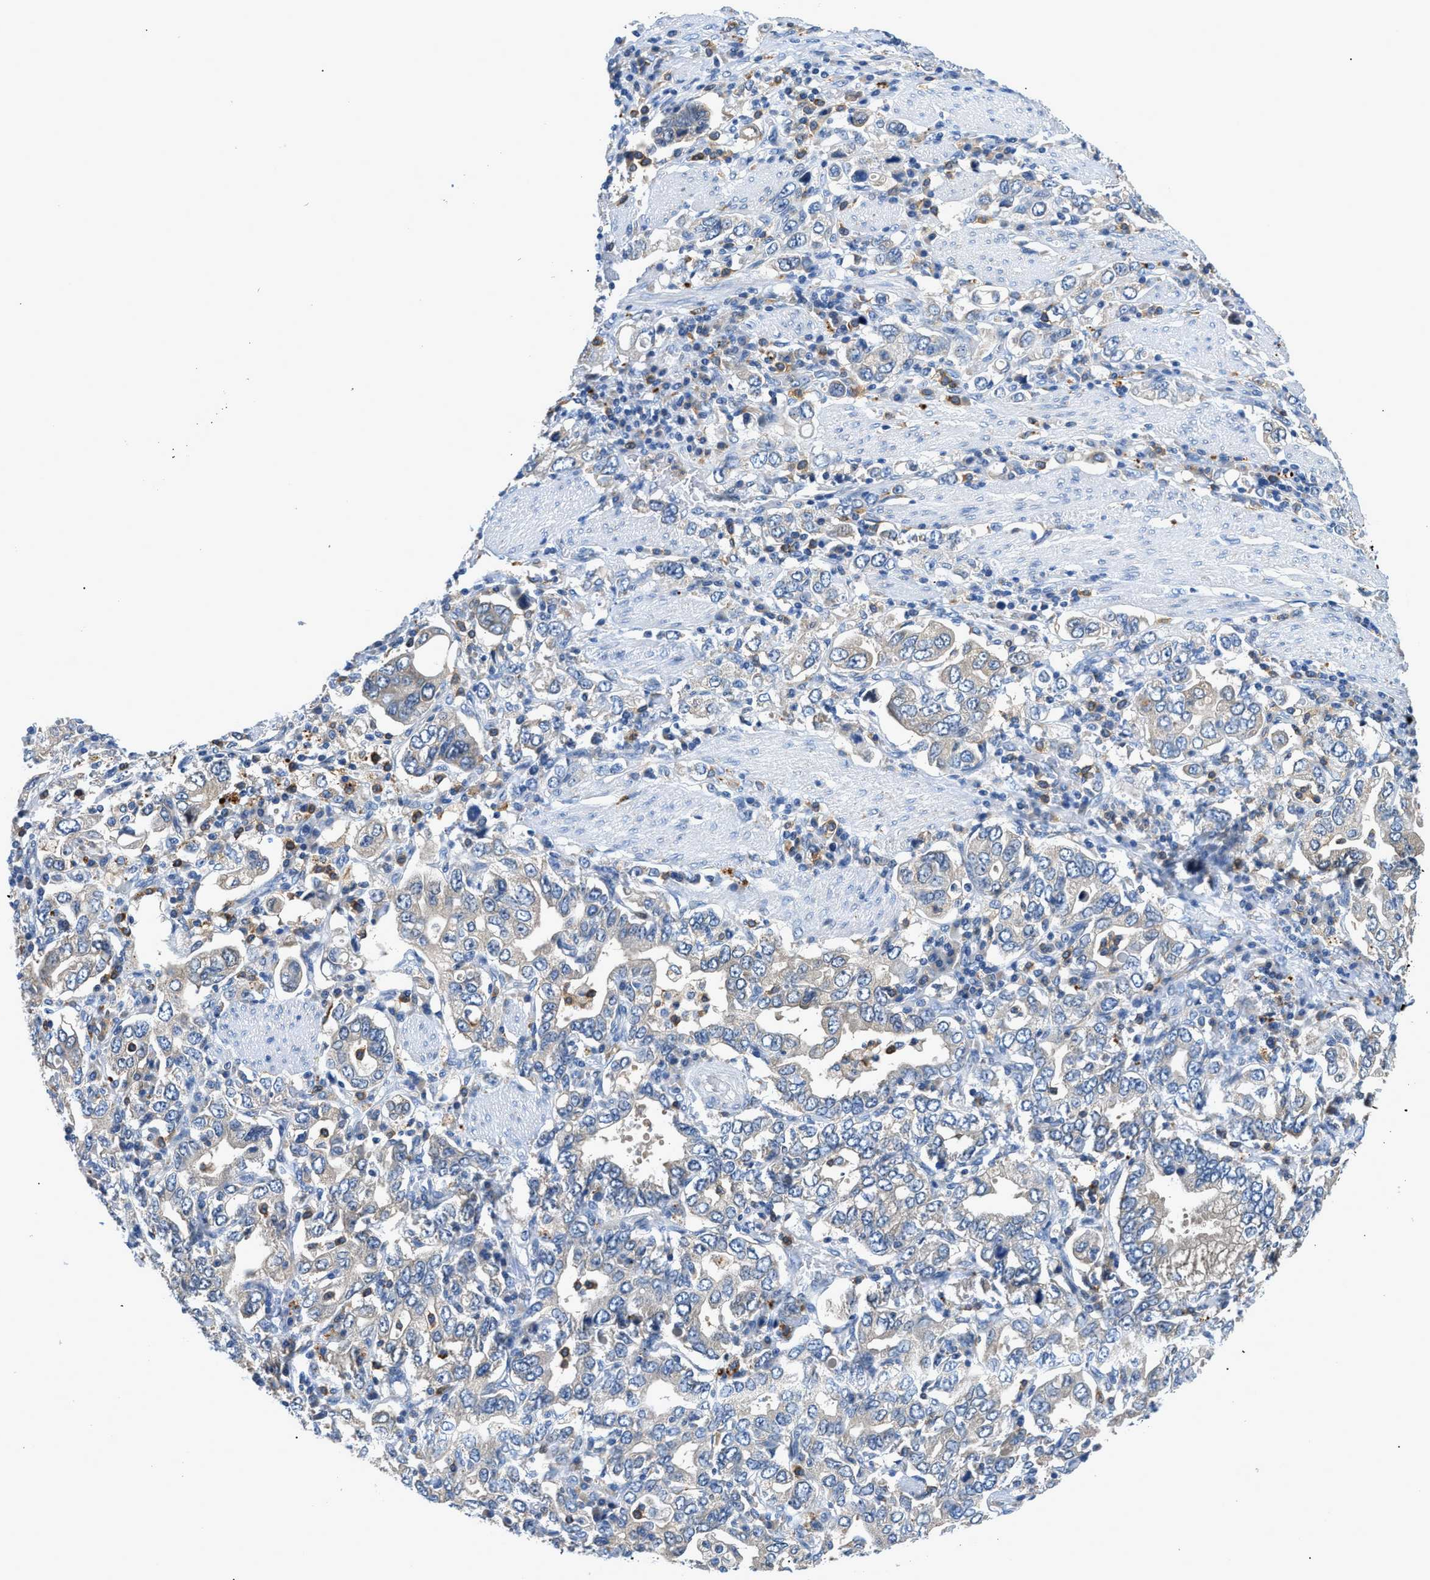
{"staining": {"intensity": "weak", "quantity": "<25%", "location": "cytoplasmic/membranous"}, "tissue": "stomach cancer", "cell_type": "Tumor cells", "image_type": "cancer", "snomed": [{"axis": "morphology", "description": "Adenocarcinoma, NOS"}, {"axis": "topography", "description": "Stomach, upper"}], "caption": "The histopathology image demonstrates no significant expression in tumor cells of adenocarcinoma (stomach).", "gene": "ADGRE3", "patient": {"sex": "male", "age": 62}}